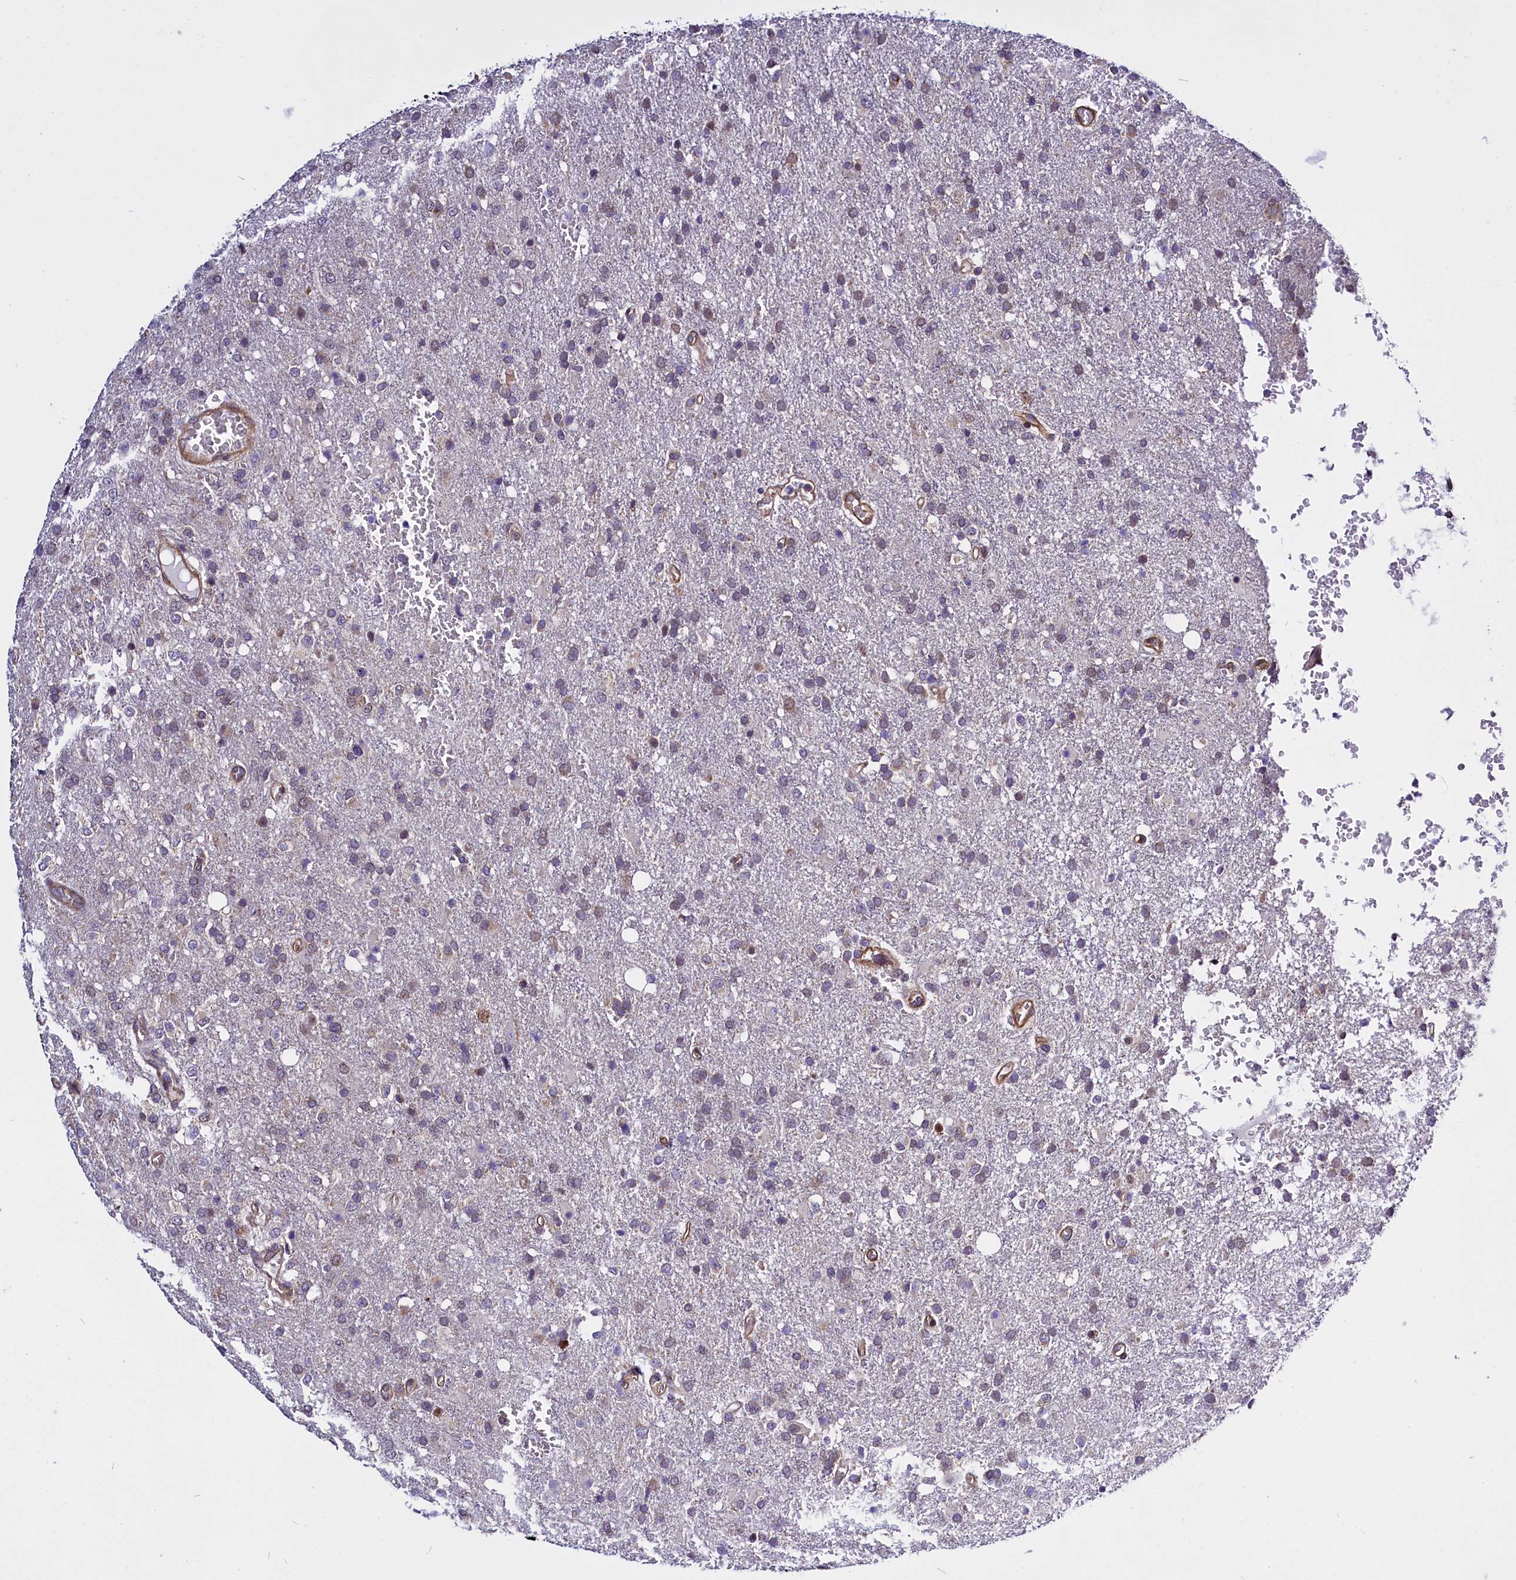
{"staining": {"intensity": "weak", "quantity": "<25%", "location": "cytoplasmic/membranous"}, "tissue": "glioma", "cell_type": "Tumor cells", "image_type": "cancer", "snomed": [{"axis": "morphology", "description": "Glioma, malignant, High grade"}, {"axis": "topography", "description": "Brain"}], "caption": "Tumor cells show no significant protein staining in glioma. (Stains: DAB (3,3'-diaminobenzidine) immunohistochemistry (IHC) with hematoxylin counter stain, Microscopy: brightfield microscopy at high magnification).", "gene": "UACA", "patient": {"sex": "female", "age": 74}}